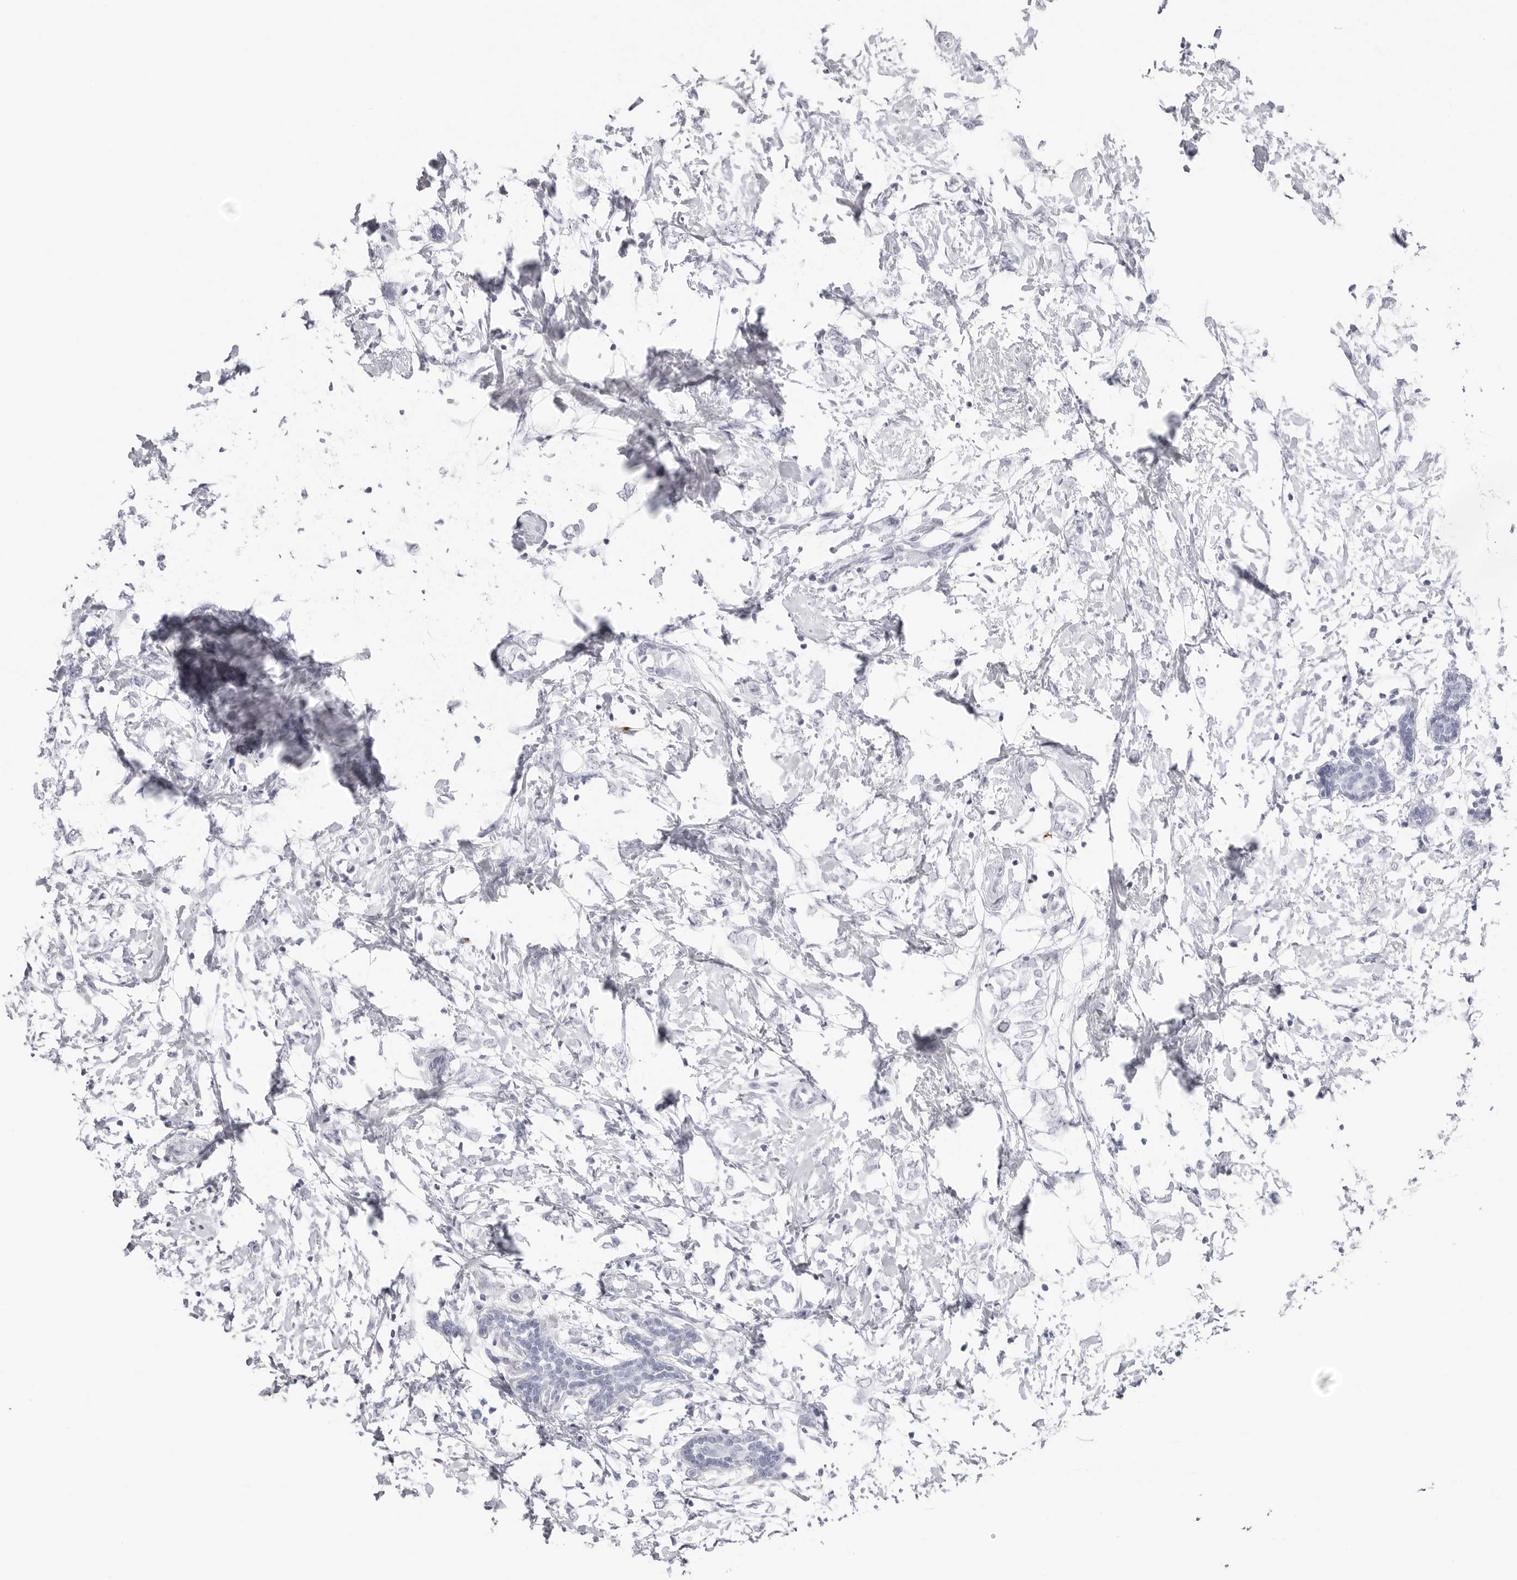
{"staining": {"intensity": "negative", "quantity": "none", "location": "none"}, "tissue": "breast cancer", "cell_type": "Tumor cells", "image_type": "cancer", "snomed": [{"axis": "morphology", "description": "Normal tissue, NOS"}, {"axis": "morphology", "description": "Lobular carcinoma"}, {"axis": "topography", "description": "Breast"}], "caption": "Breast lobular carcinoma was stained to show a protein in brown. There is no significant expression in tumor cells.", "gene": "CST2", "patient": {"sex": "female", "age": 47}}